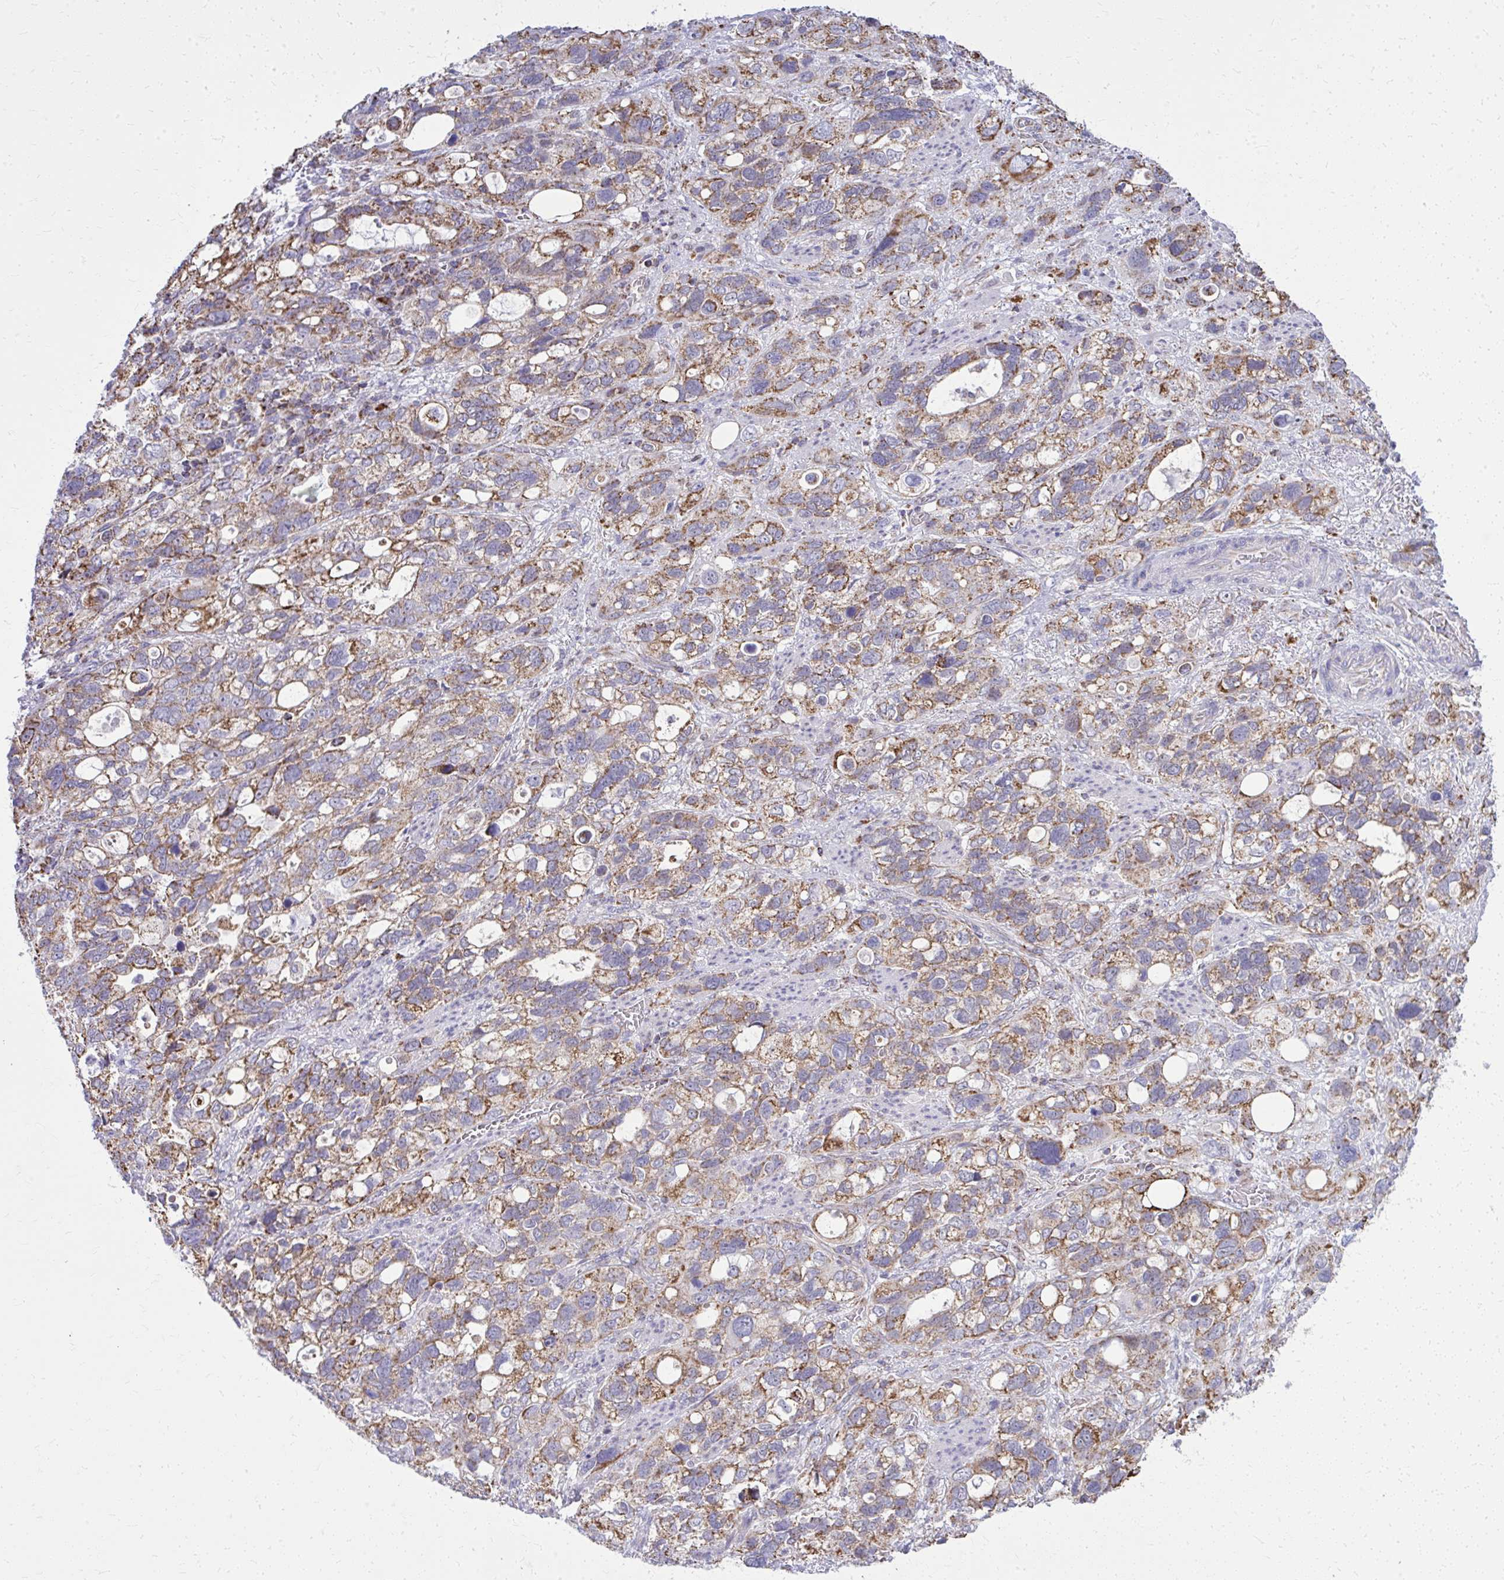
{"staining": {"intensity": "moderate", "quantity": ">75%", "location": "cytoplasmic/membranous"}, "tissue": "stomach cancer", "cell_type": "Tumor cells", "image_type": "cancer", "snomed": [{"axis": "morphology", "description": "Adenocarcinoma, NOS"}, {"axis": "topography", "description": "Stomach, upper"}], "caption": "Protein staining by immunohistochemistry demonstrates moderate cytoplasmic/membranous expression in approximately >75% of tumor cells in stomach cancer.", "gene": "ZNF362", "patient": {"sex": "female", "age": 81}}